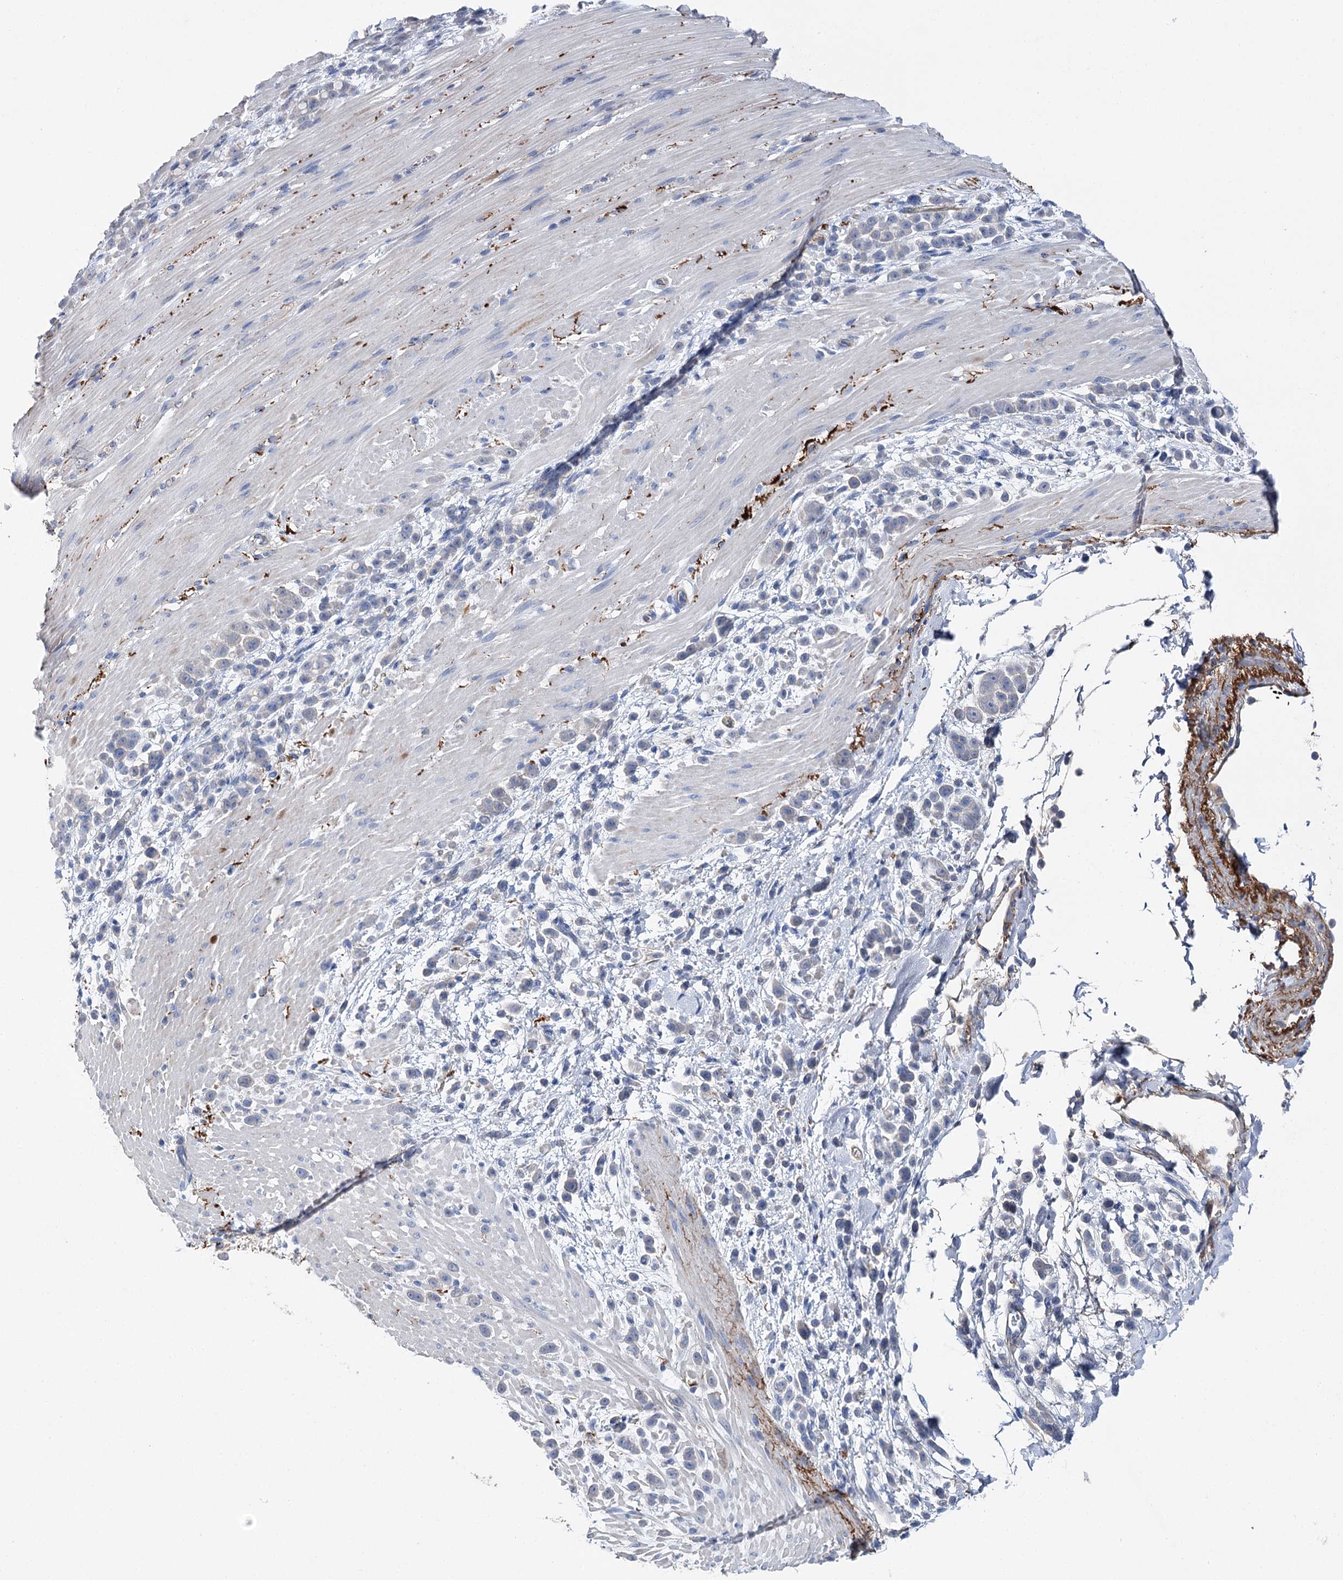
{"staining": {"intensity": "negative", "quantity": "none", "location": "none"}, "tissue": "pancreatic cancer", "cell_type": "Tumor cells", "image_type": "cancer", "snomed": [{"axis": "morphology", "description": "Normal tissue, NOS"}, {"axis": "morphology", "description": "Adenocarcinoma, NOS"}, {"axis": "topography", "description": "Pancreas"}], "caption": "The immunohistochemistry image has no significant staining in tumor cells of pancreatic adenocarcinoma tissue.", "gene": "EPYC", "patient": {"sex": "female", "age": 64}}